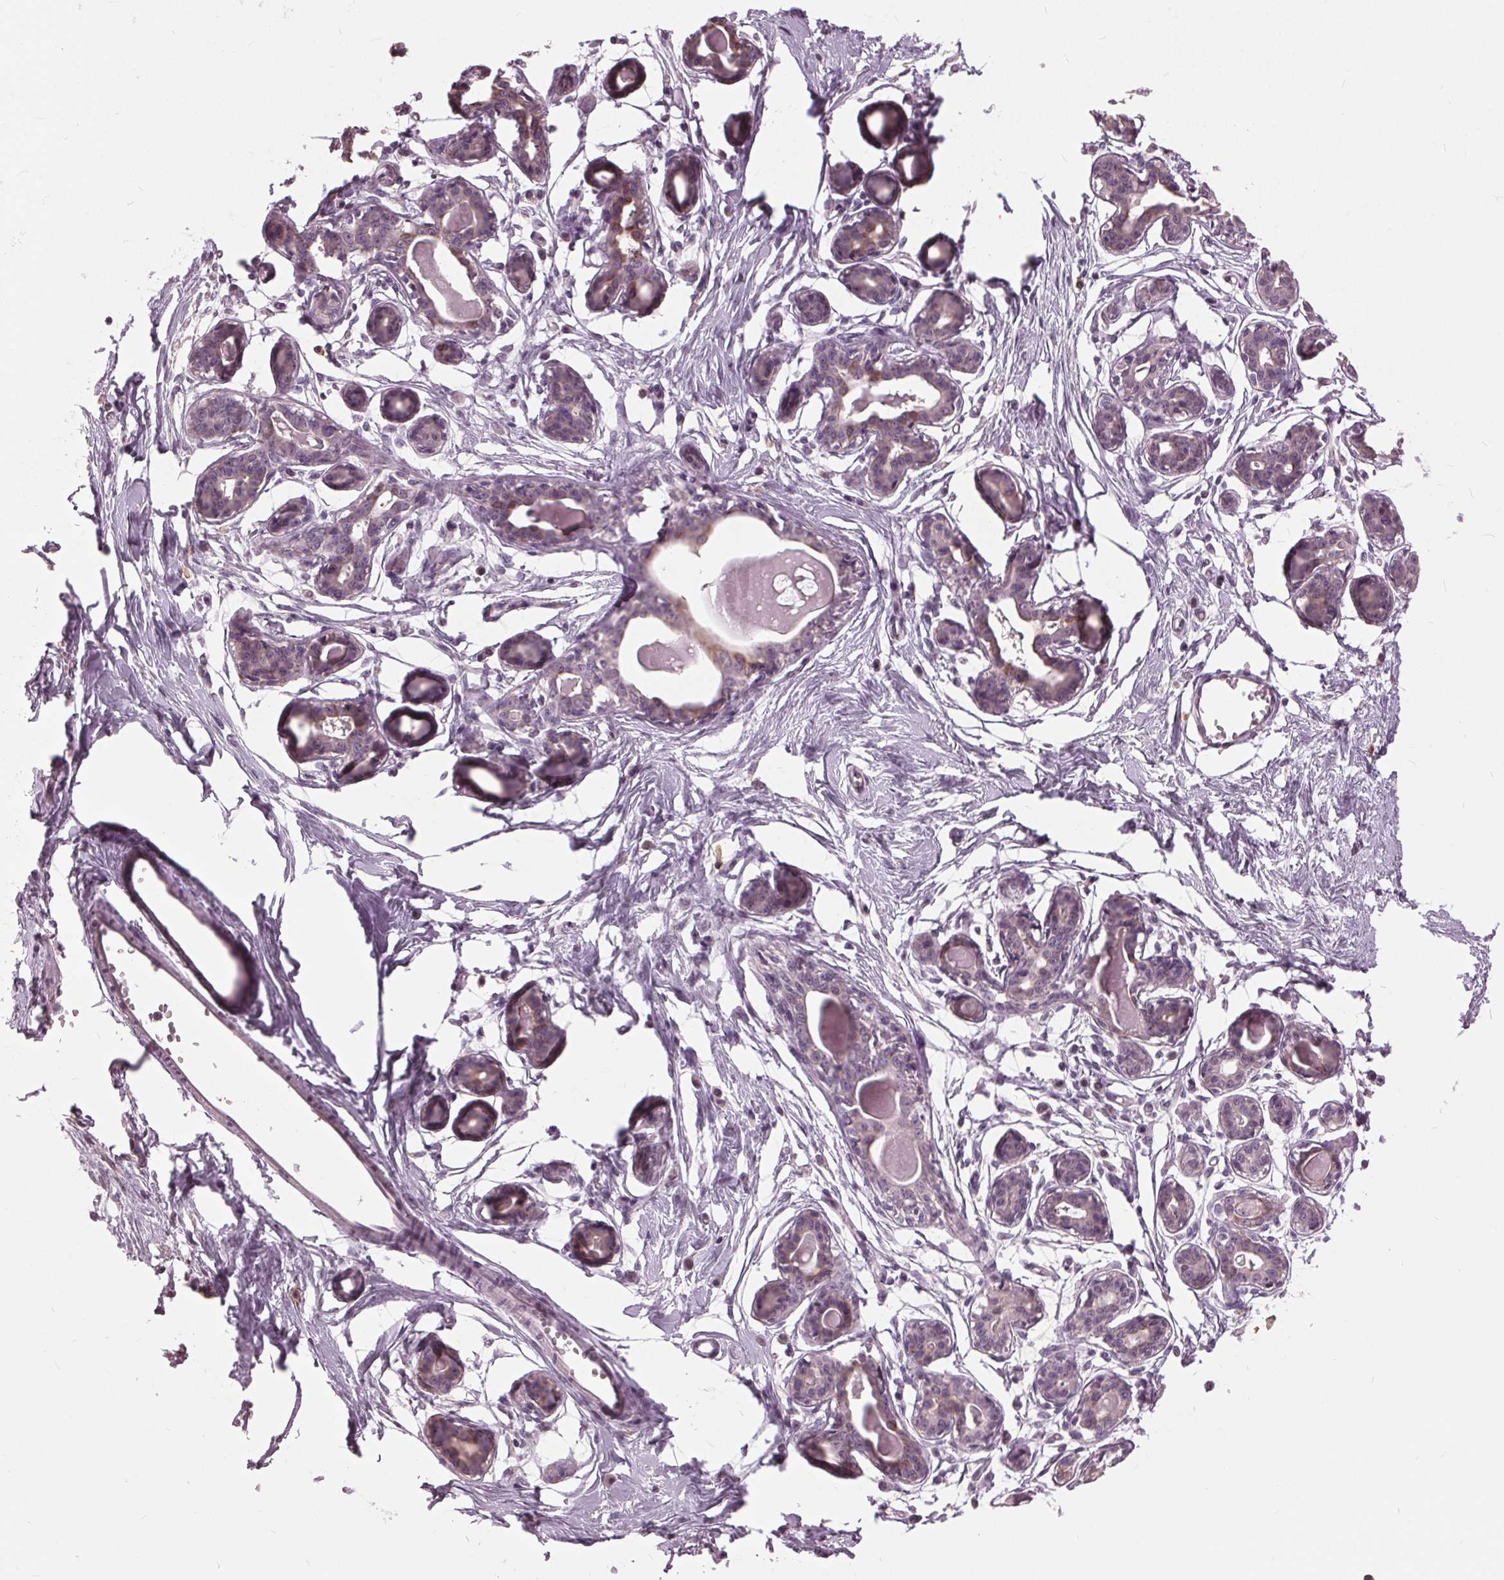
{"staining": {"intensity": "negative", "quantity": "none", "location": "none"}, "tissue": "breast", "cell_type": "Adipocytes", "image_type": "normal", "snomed": [{"axis": "morphology", "description": "Normal tissue, NOS"}, {"axis": "topography", "description": "Breast"}], "caption": "Photomicrograph shows no significant protein staining in adipocytes of unremarkable breast. The staining was performed using DAB (3,3'-diaminobenzidine) to visualize the protein expression in brown, while the nuclei were stained in blue with hematoxylin (Magnification: 20x).", "gene": "SIGLEC6", "patient": {"sex": "female", "age": 45}}